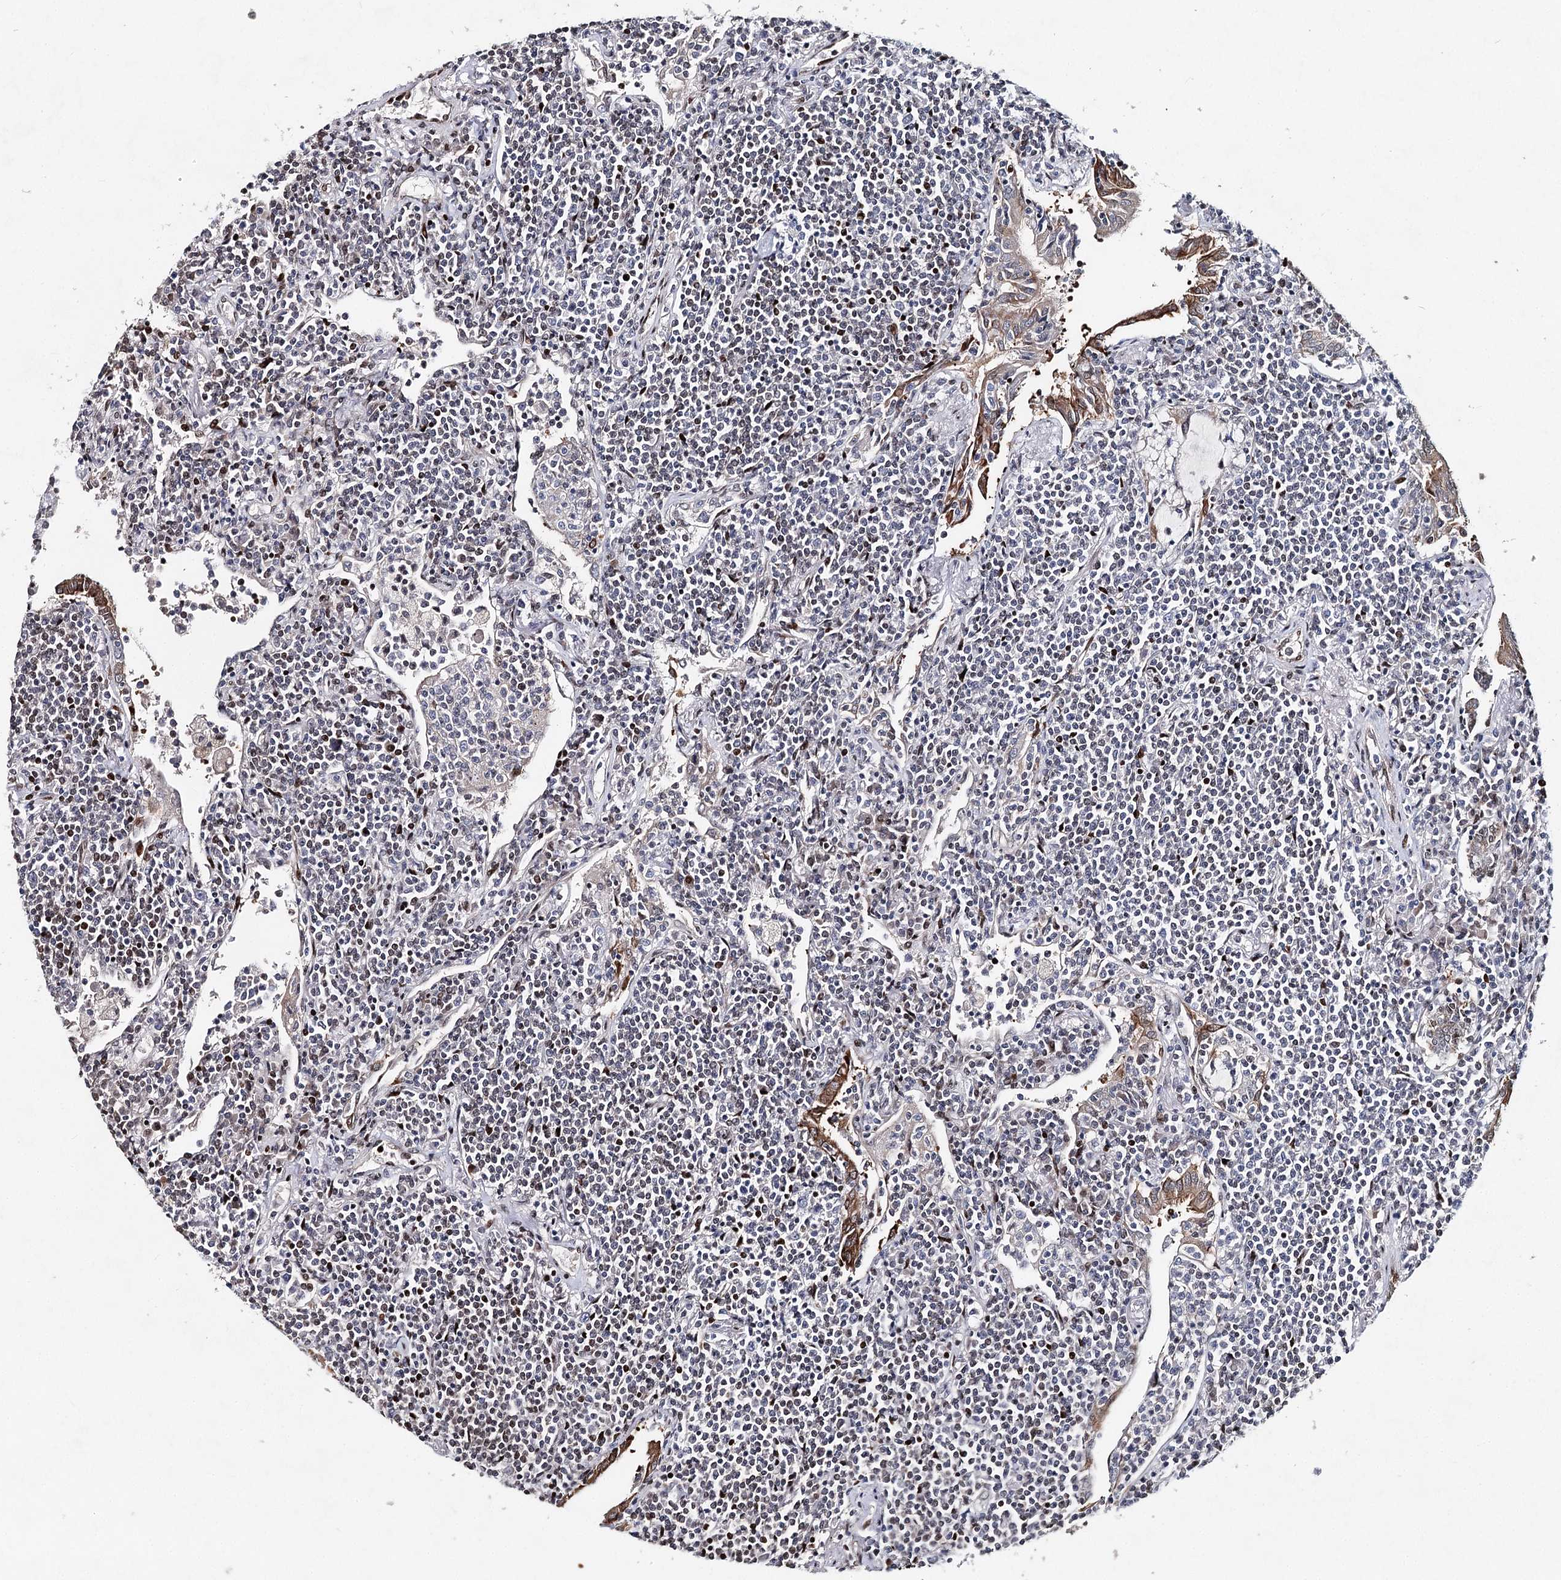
{"staining": {"intensity": "weak", "quantity": "<25%", "location": "nuclear"}, "tissue": "lymphoma", "cell_type": "Tumor cells", "image_type": "cancer", "snomed": [{"axis": "morphology", "description": "Malignant lymphoma, non-Hodgkin's type, Low grade"}, {"axis": "topography", "description": "Lung"}], "caption": "Tumor cells show no significant expression in lymphoma.", "gene": "FRMD4A", "patient": {"sex": "female", "age": 71}}